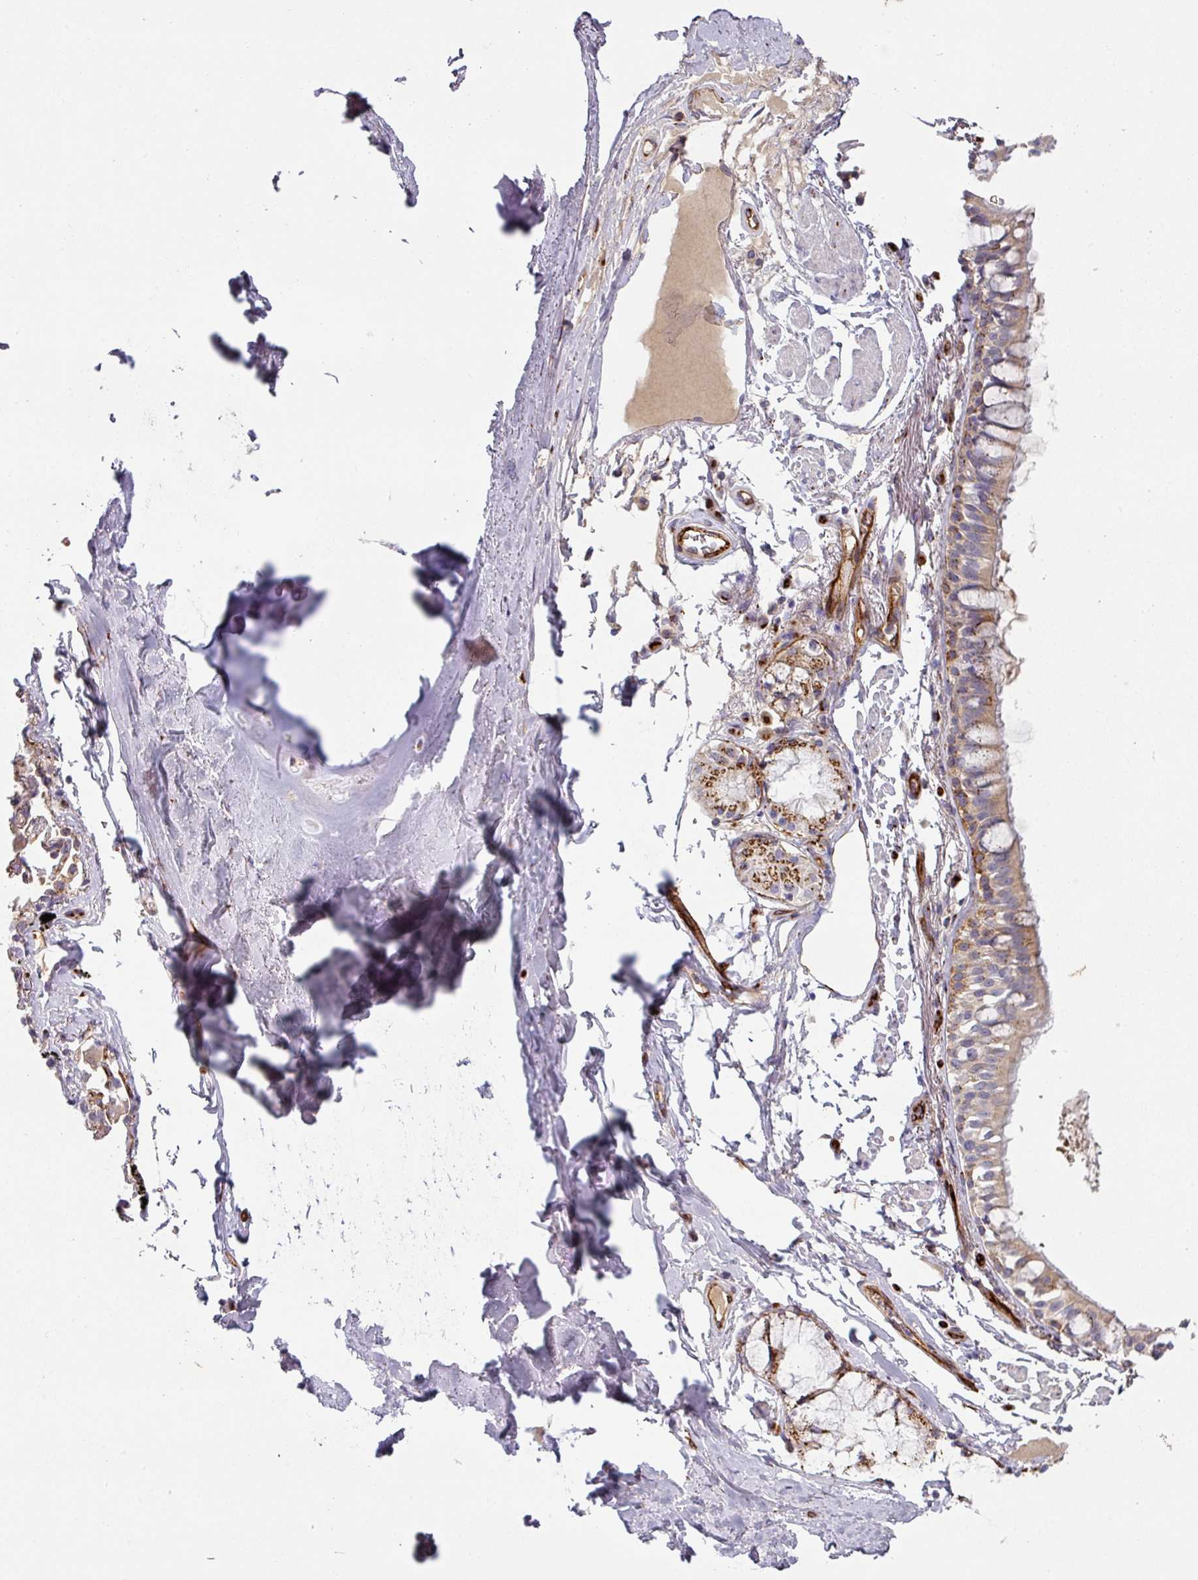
{"staining": {"intensity": "moderate", "quantity": "25%-75%", "location": "cytoplasmic/membranous"}, "tissue": "bronchus", "cell_type": "Respiratory epithelial cells", "image_type": "normal", "snomed": [{"axis": "morphology", "description": "Normal tissue, NOS"}, {"axis": "topography", "description": "Bronchus"}], "caption": "Bronchus was stained to show a protein in brown. There is medium levels of moderate cytoplasmic/membranous staining in about 25%-75% of respiratory epithelial cells. (brown staining indicates protein expression, while blue staining denotes nuclei).", "gene": "PRODH2", "patient": {"sex": "male", "age": 70}}